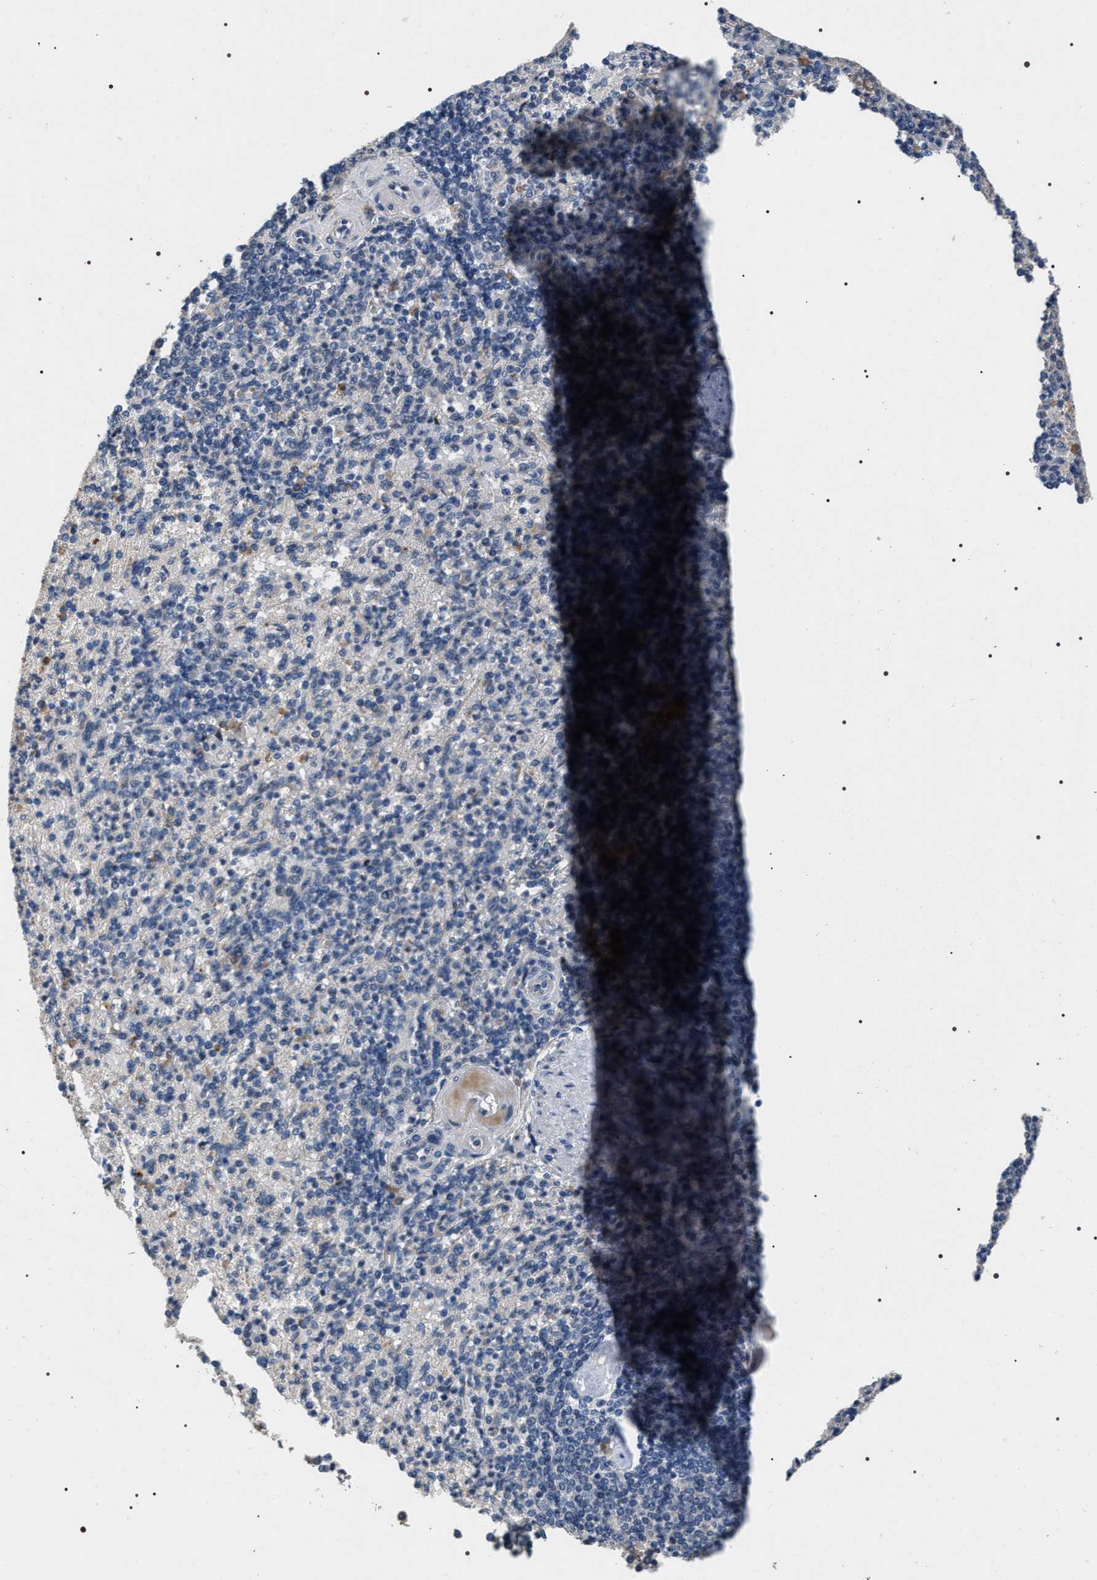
{"staining": {"intensity": "weak", "quantity": "<25%", "location": "cytoplasmic/membranous"}, "tissue": "spleen", "cell_type": "Cells in red pulp", "image_type": "normal", "snomed": [{"axis": "morphology", "description": "Normal tissue, NOS"}, {"axis": "topography", "description": "Spleen"}], "caption": "Cells in red pulp are negative for protein expression in benign human spleen. Brightfield microscopy of IHC stained with DAB (3,3'-diaminobenzidine) (brown) and hematoxylin (blue), captured at high magnification.", "gene": "IFT81", "patient": {"sex": "female", "age": 74}}